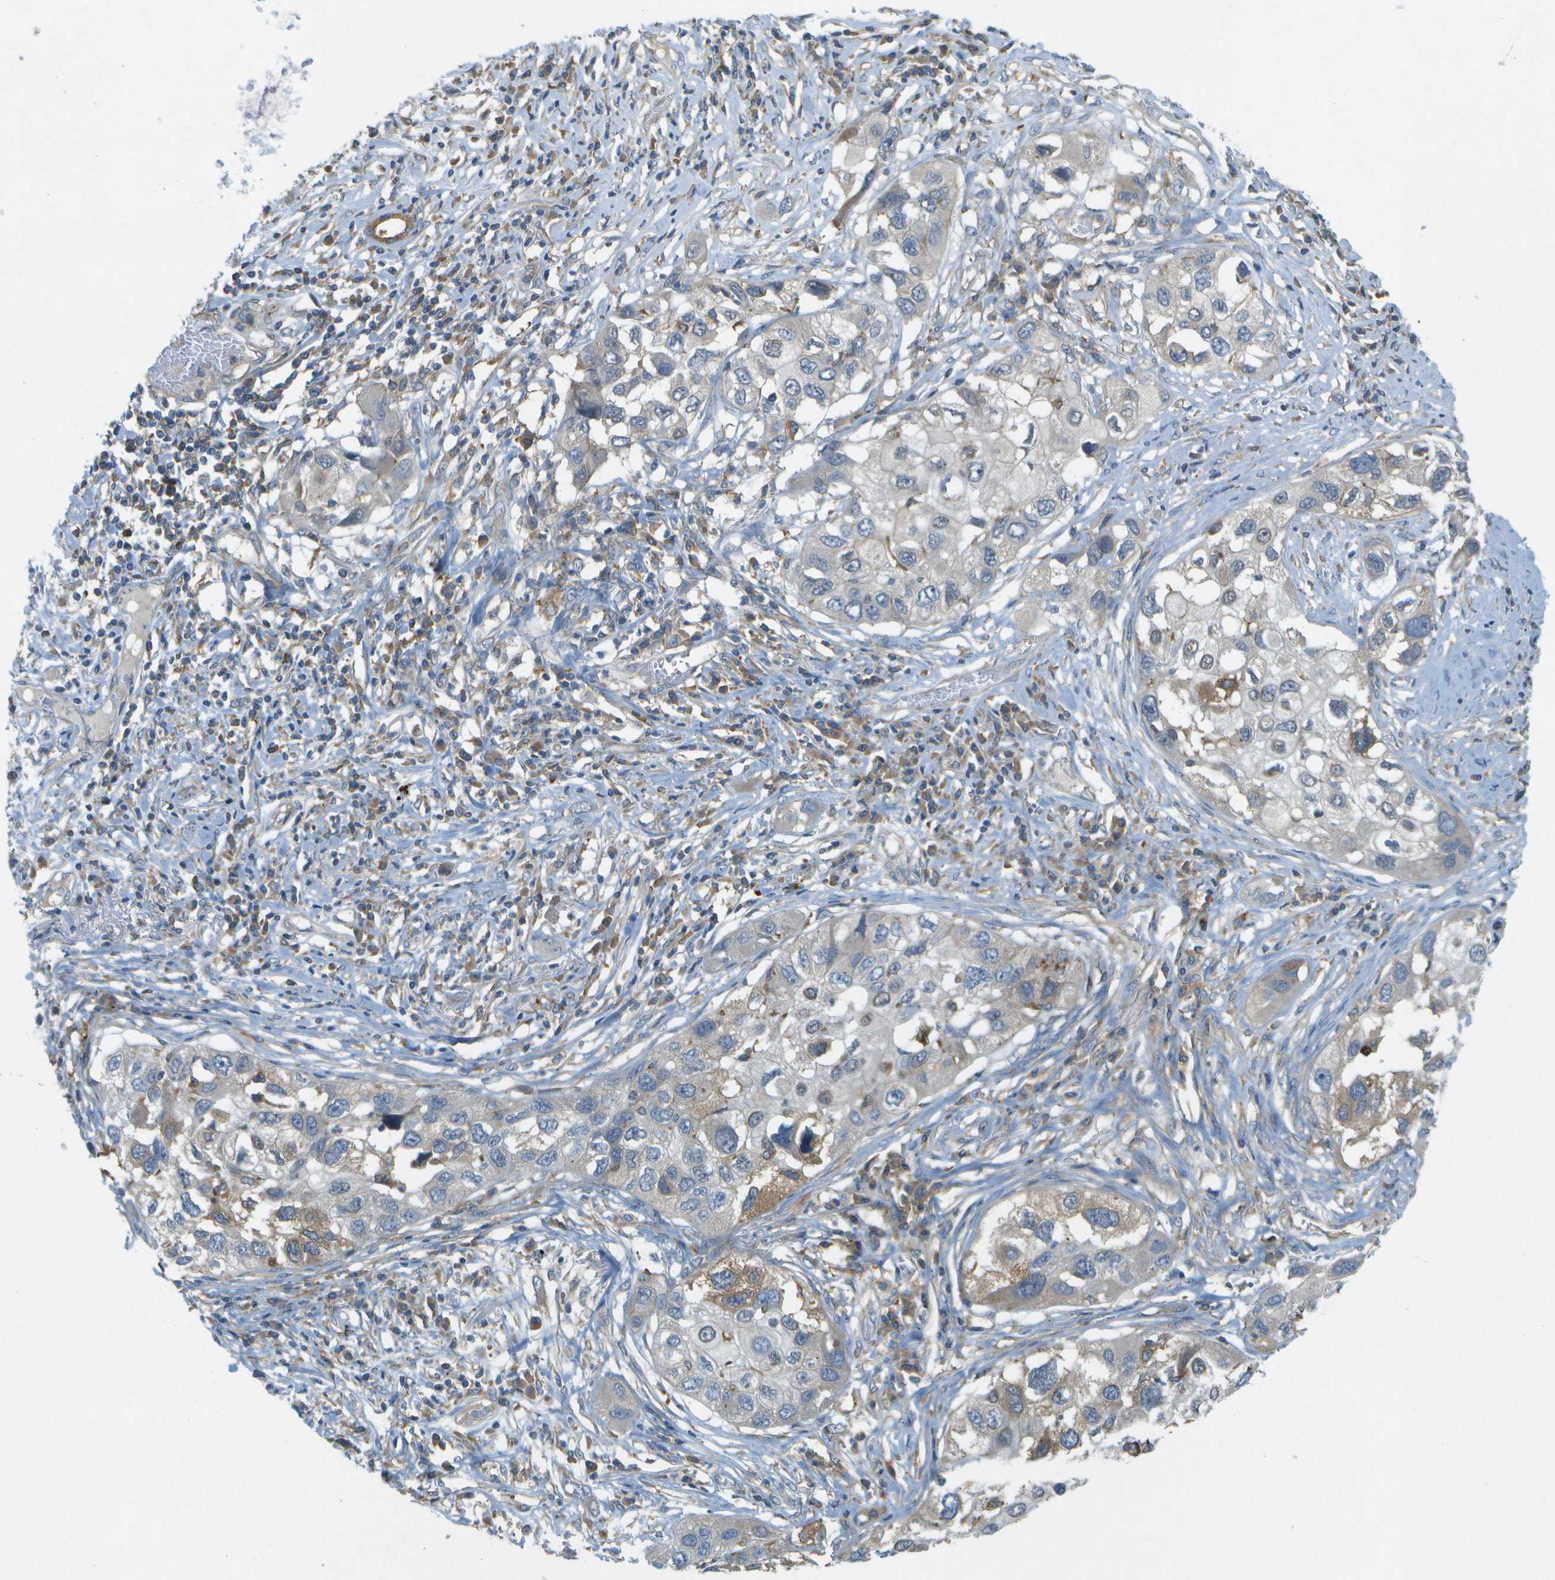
{"staining": {"intensity": "moderate", "quantity": "<25%", "location": "cytoplasmic/membranous"}, "tissue": "lung cancer", "cell_type": "Tumor cells", "image_type": "cancer", "snomed": [{"axis": "morphology", "description": "Squamous cell carcinoma, NOS"}, {"axis": "topography", "description": "Lung"}], "caption": "Protein analysis of lung cancer tissue demonstrates moderate cytoplasmic/membranous positivity in about <25% of tumor cells.", "gene": "WNK2", "patient": {"sex": "male", "age": 71}}